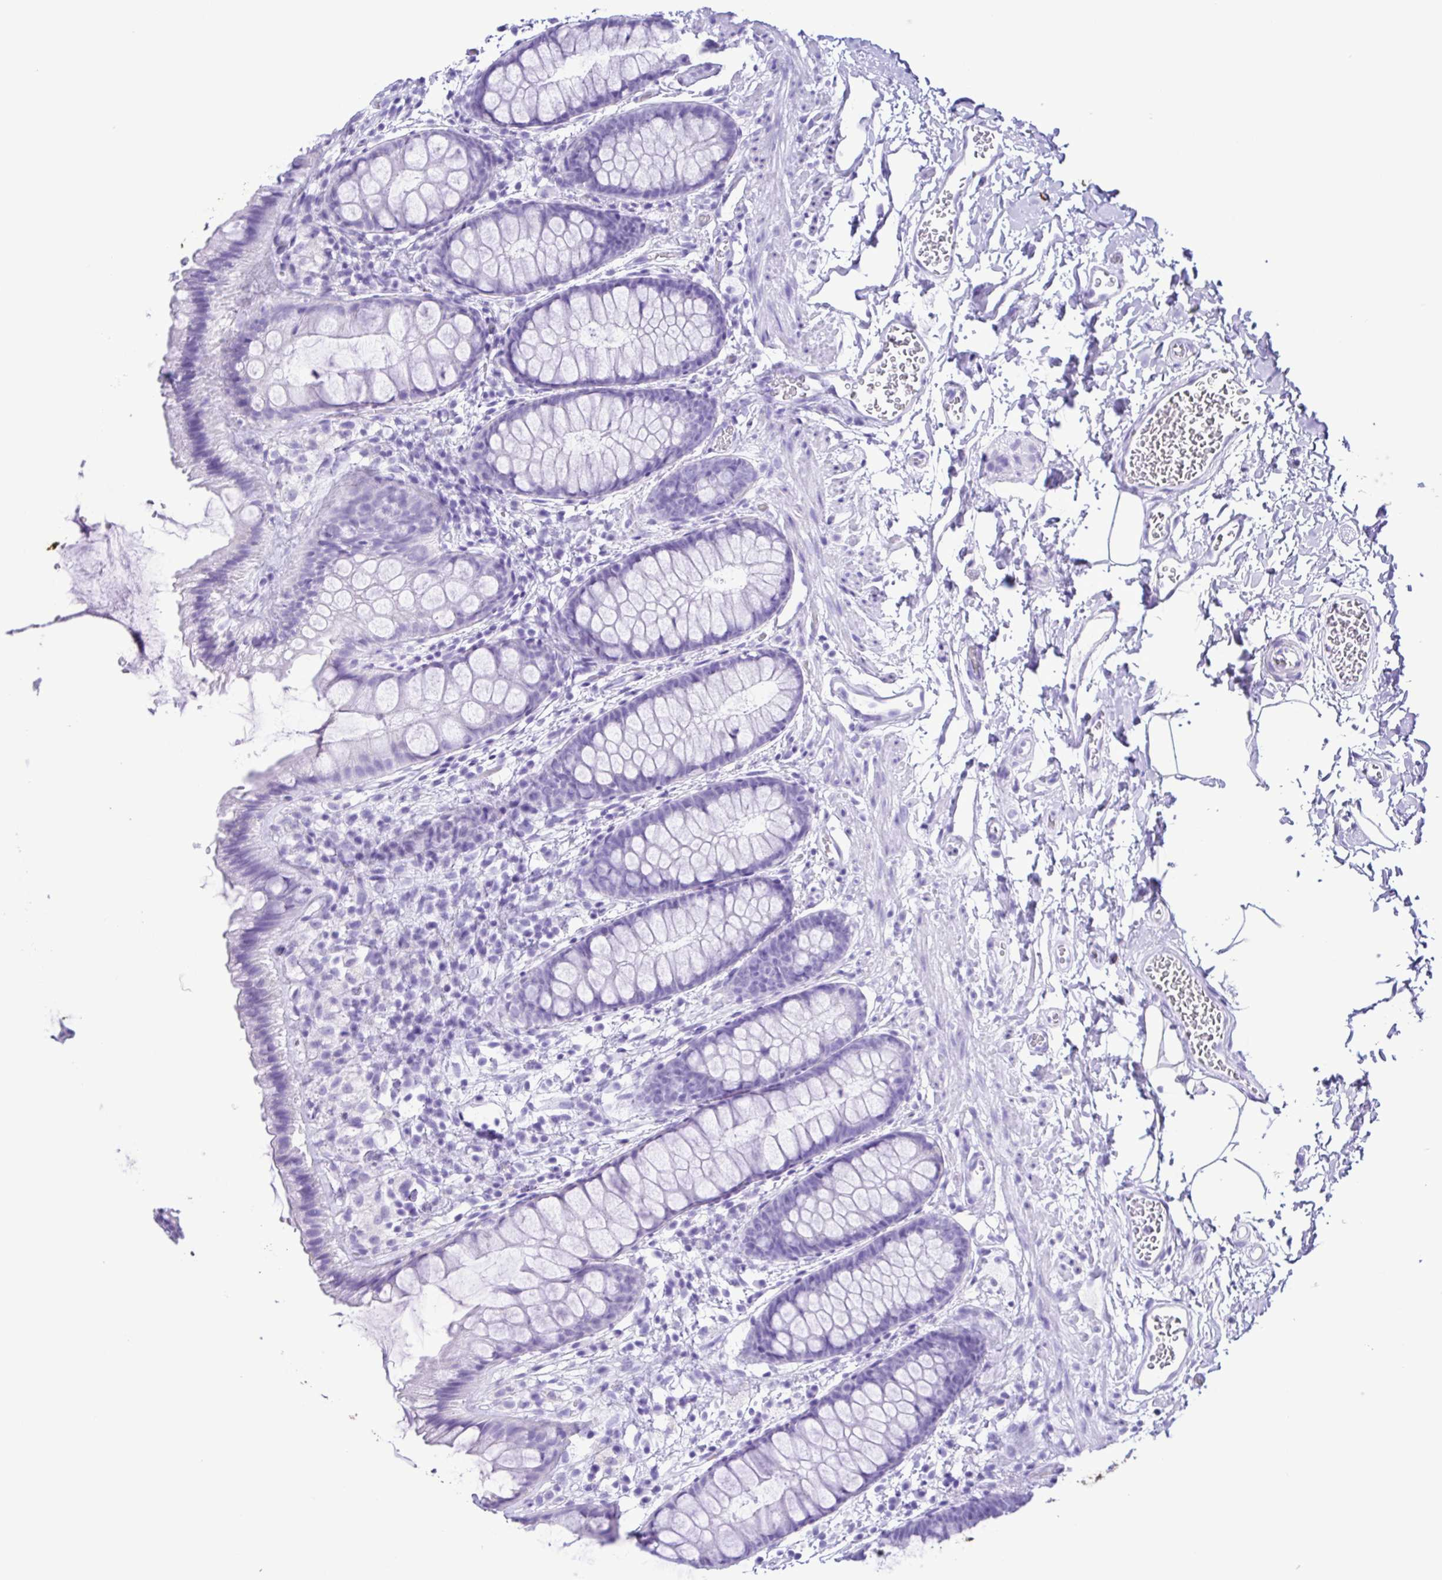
{"staining": {"intensity": "negative", "quantity": "none", "location": "none"}, "tissue": "rectum", "cell_type": "Glandular cells", "image_type": "normal", "snomed": [{"axis": "morphology", "description": "Normal tissue, NOS"}, {"axis": "topography", "description": "Rectum"}], "caption": "Immunohistochemistry histopathology image of normal rectum: rectum stained with DAB exhibits no significant protein expression in glandular cells. The staining was performed using DAB (3,3'-diaminobenzidine) to visualize the protein expression in brown, while the nuclei were stained in blue with hematoxylin (Magnification: 20x).", "gene": "ERP27", "patient": {"sex": "female", "age": 62}}